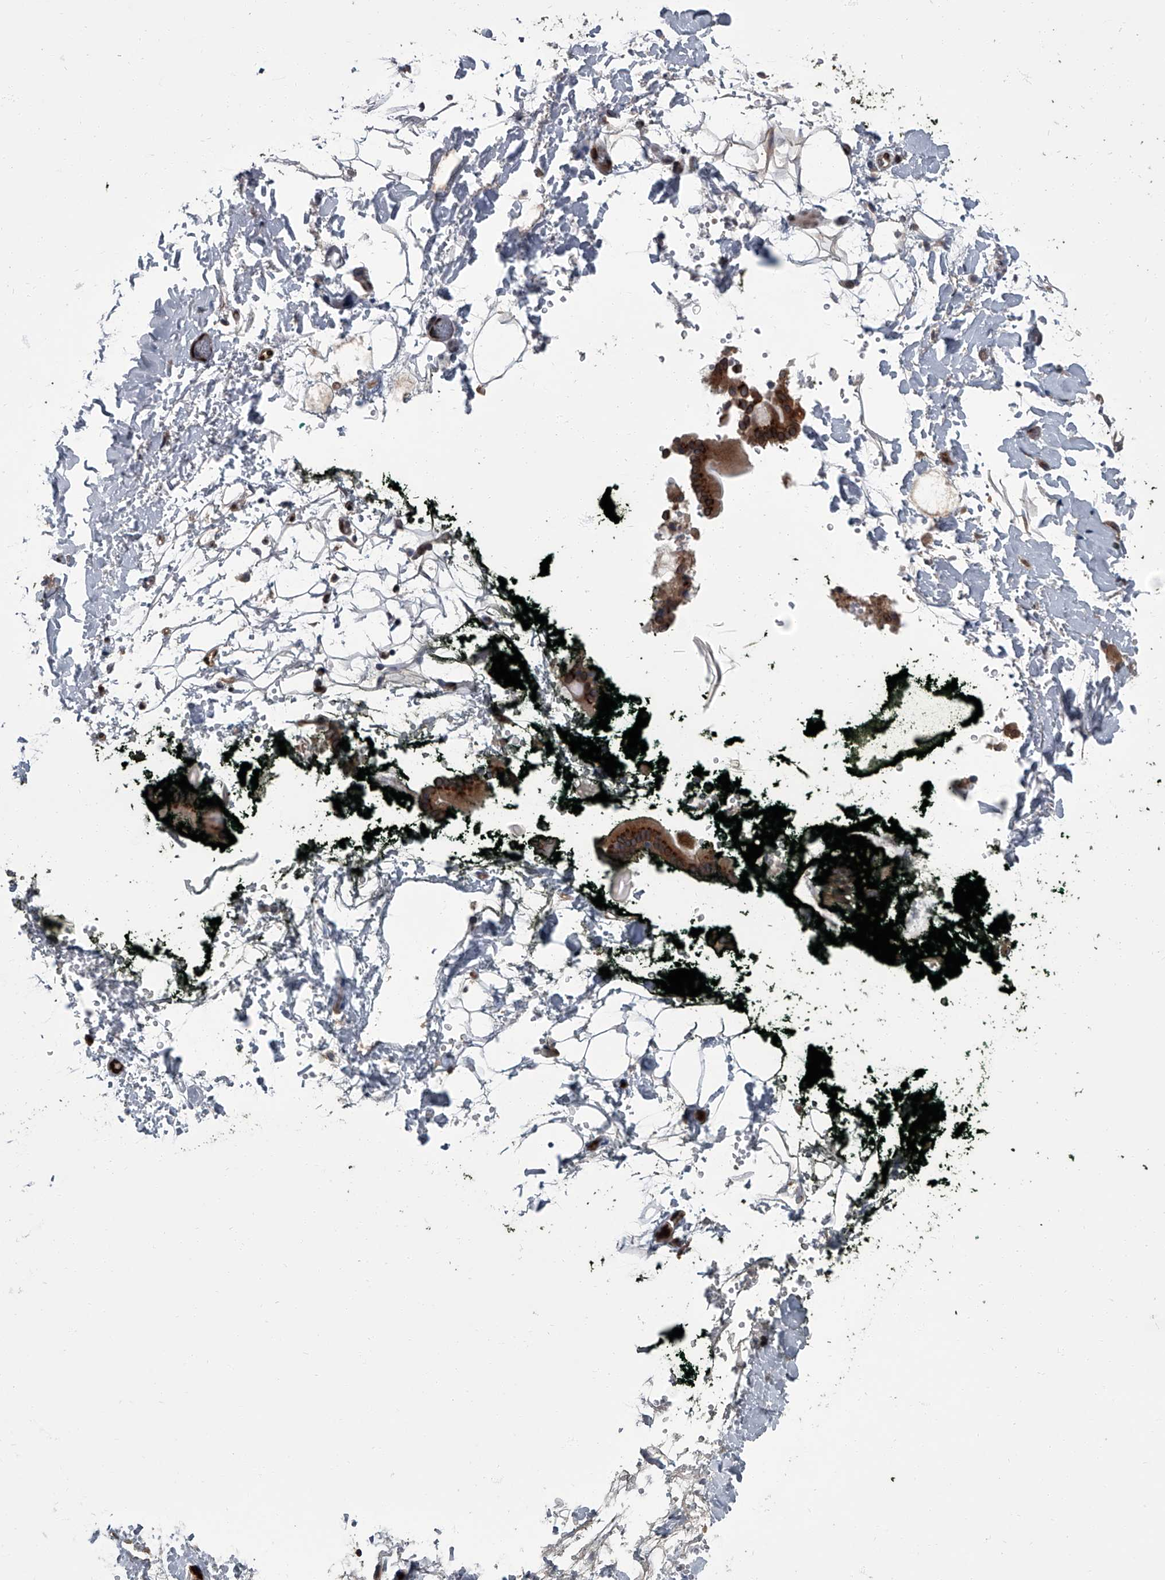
{"staining": {"intensity": "strong", "quantity": "25%-75%", "location": "cytoplasmic/membranous,nuclear"}, "tissue": "adipose tissue", "cell_type": "Adipocytes", "image_type": "normal", "snomed": [{"axis": "morphology", "description": "Normal tissue, NOS"}, {"axis": "morphology", "description": "Adenocarcinoma, NOS"}, {"axis": "topography", "description": "Pancreas"}, {"axis": "topography", "description": "Peripheral nerve tissue"}], "caption": "This micrograph reveals normal adipose tissue stained with IHC to label a protein in brown. The cytoplasmic/membranous,nuclear of adipocytes show strong positivity for the protein. Nuclei are counter-stained blue.", "gene": "LRRC8C", "patient": {"sex": "male", "age": 59}}